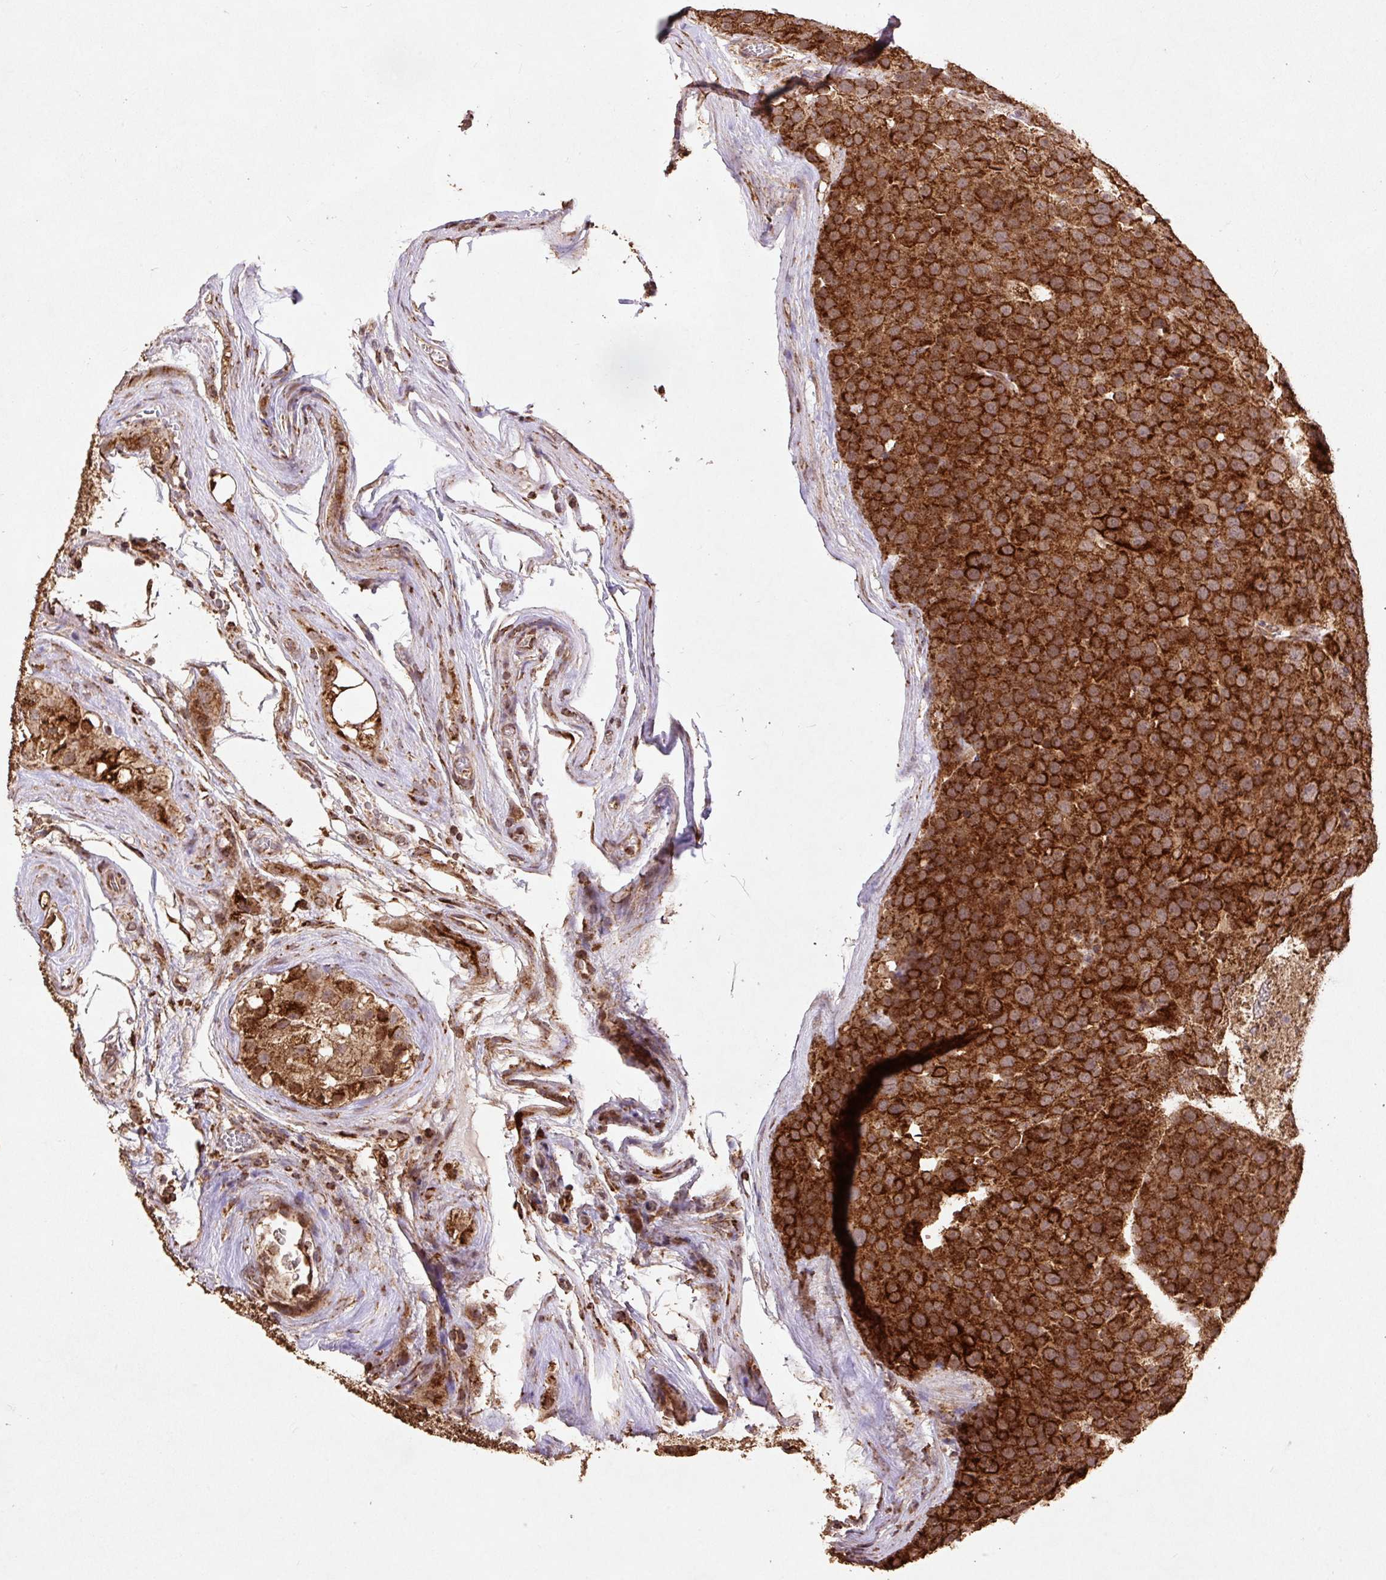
{"staining": {"intensity": "strong", "quantity": ">75%", "location": "cytoplasmic/membranous"}, "tissue": "testis cancer", "cell_type": "Tumor cells", "image_type": "cancer", "snomed": [{"axis": "morphology", "description": "Seminoma, NOS"}, {"axis": "topography", "description": "Testis"}], "caption": "A high-resolution photomicrograph shows IHC staining of testis cancer, which reveals strong cytoplasmic/membranous expression in about >75% of tumor cells. (Brightfield microscopy of DAB IHC at high magnification).", "gene": "ATP5F1A", "patient": {"sex": "male", "age": 71}}